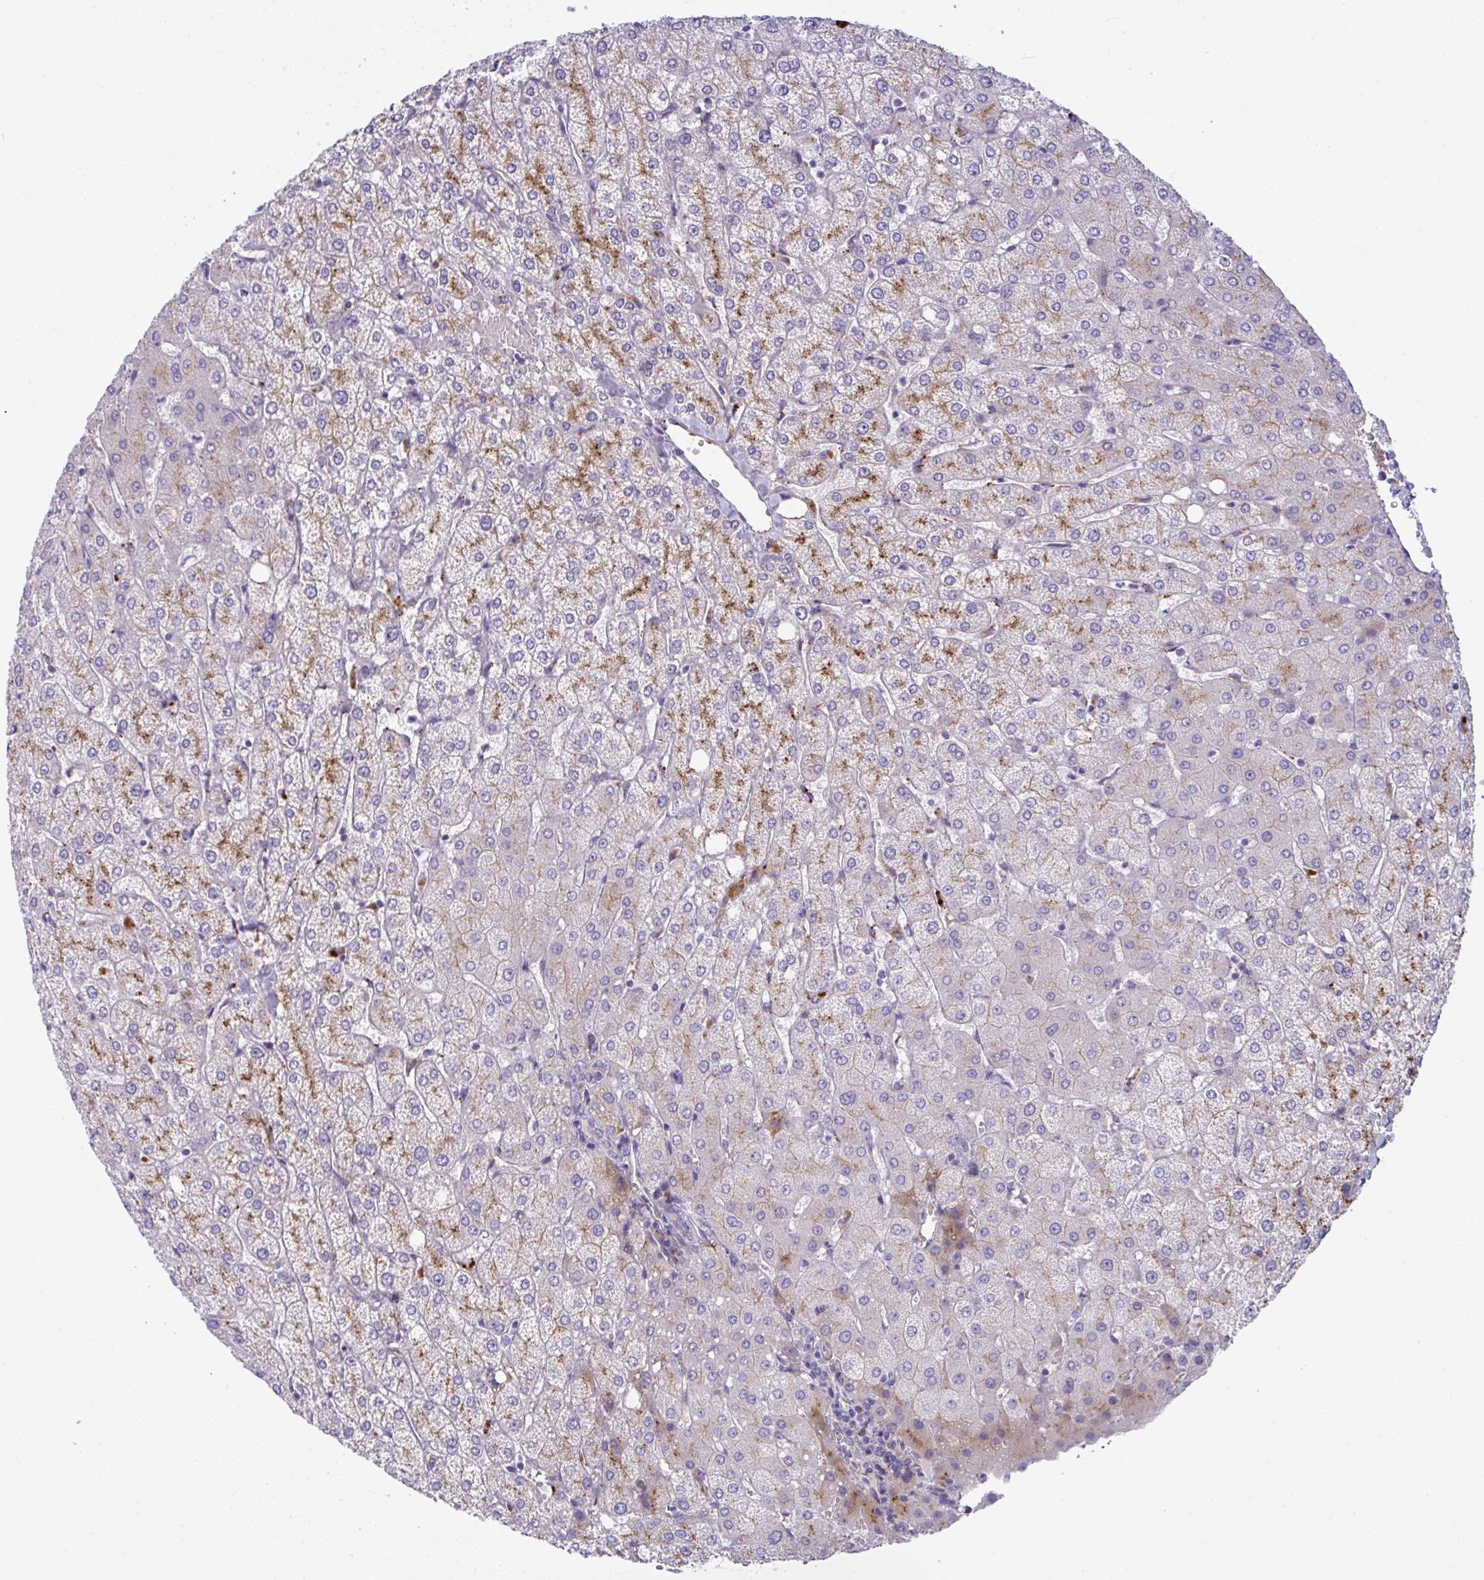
{"staining": {"intensity": "negative", "quantity": "none", "location": "none"}, "tissue": "liver", "cell_type": "Cholangiocytes", "image_type": "normal", "snomed": [{"axis": "morphology", "description": "Normal tissue, NOS"}, {"axis": "topography", "description": "Liver"}], "caption": "Benign liver was stained to show a protein in brown. There is no significant staining in cholangiocytes.", "gene": "TOR1AIP2", "patient": {"sex": "female", "age": 54}}